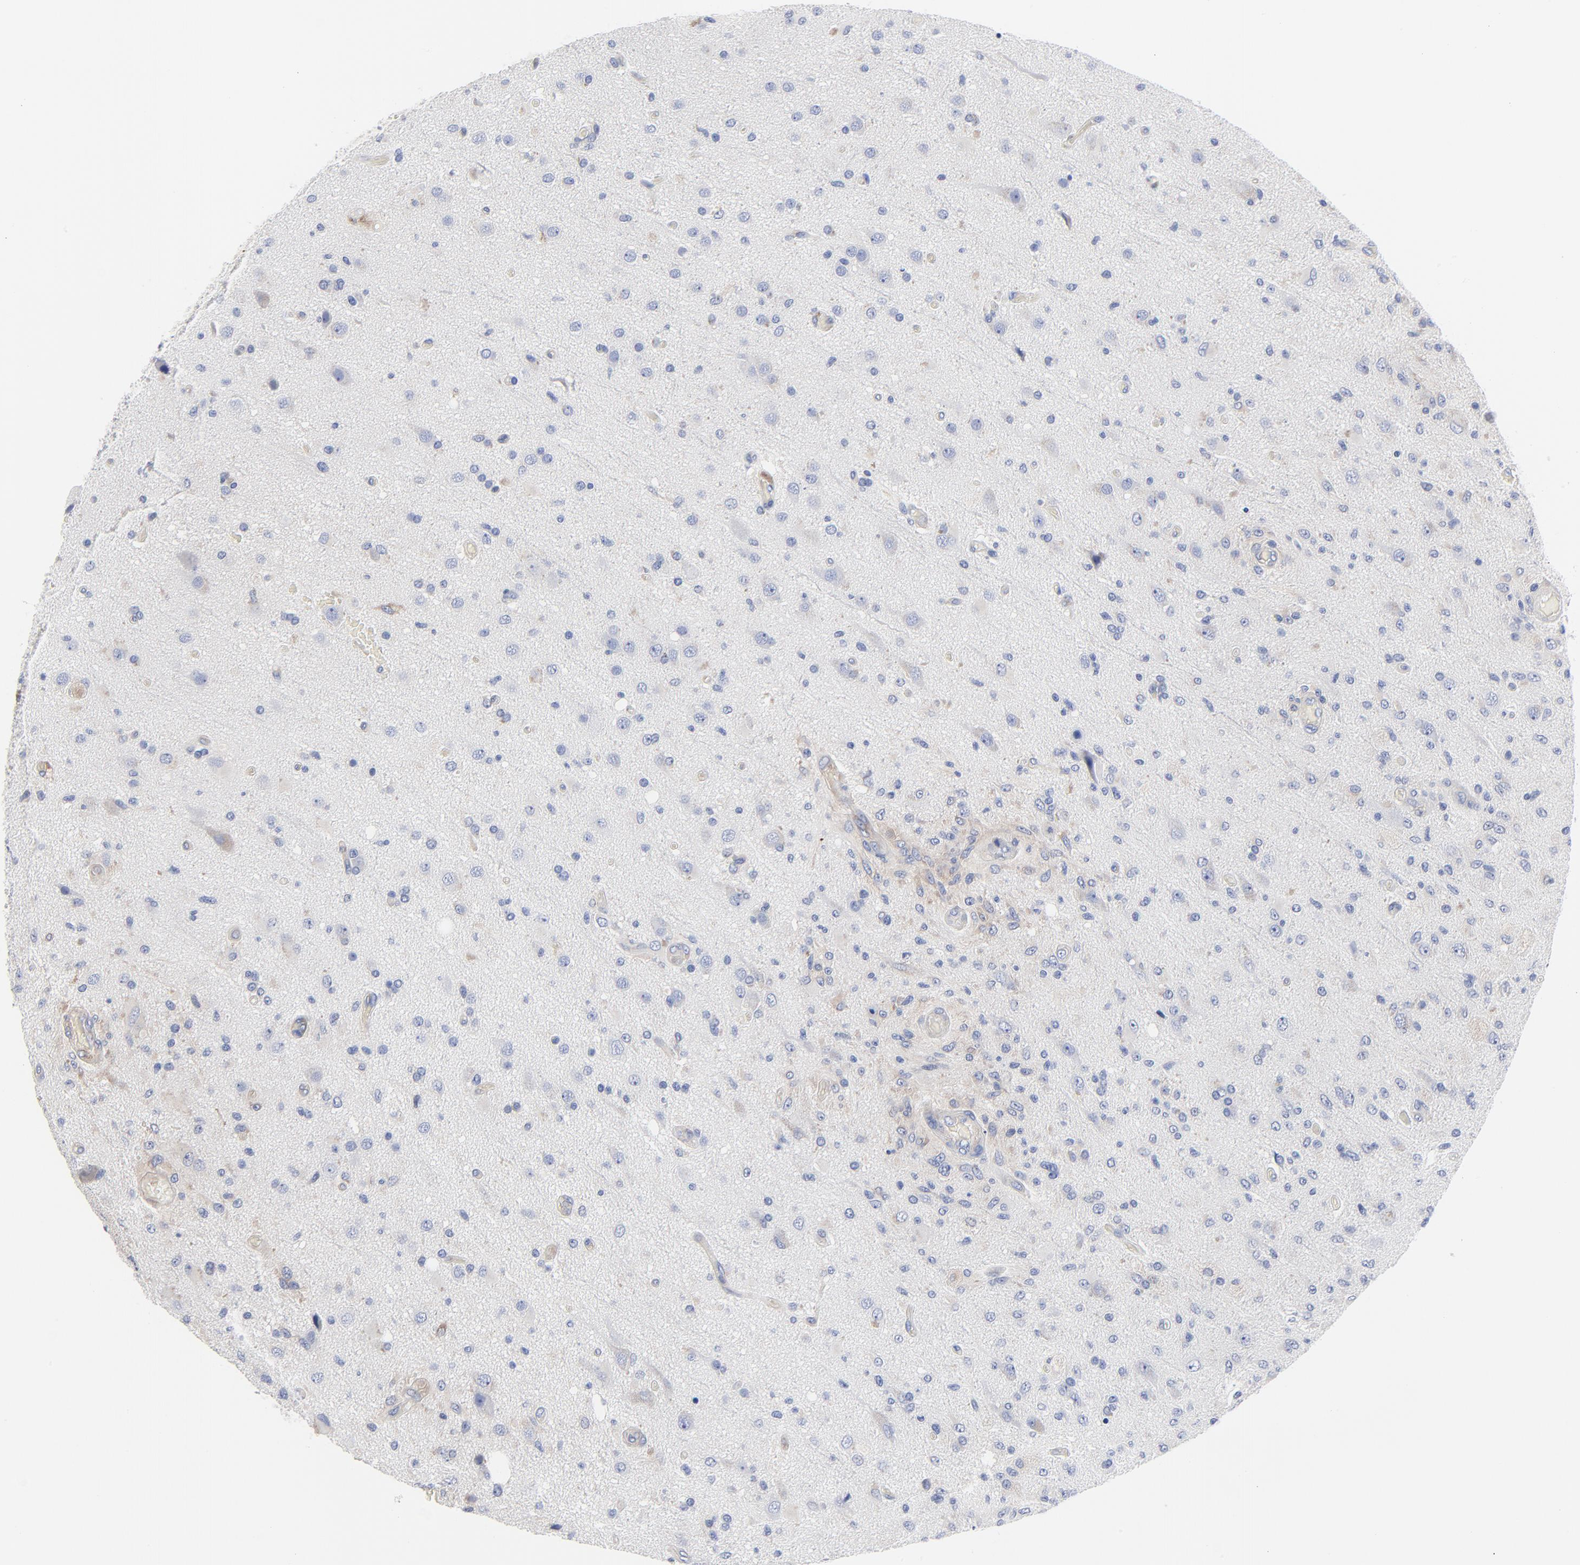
{"staining": {"intensity": "weak", "quantity": "<25%", "location": "cytoplasmic/membranous"}, "tissue": "glioma", "cell_type": "Tumor cells", "image_type": "cancer", "snomed": [{"axis": "morphology", "description": "Normal tissue, NOS"}, {"axis": "morphology", "description": "Glioma, malignant, High grade"}, {"axis": "topography", "description": "Cerebral cortex"}], "caption": "The immunohistochemistry (IHC) histopathology image has no significant positivity in tumor cells of malignant glioma (high-grade) tissue.", "gene": "STAT2", "patient": {"sex": "male", "age": 77}}